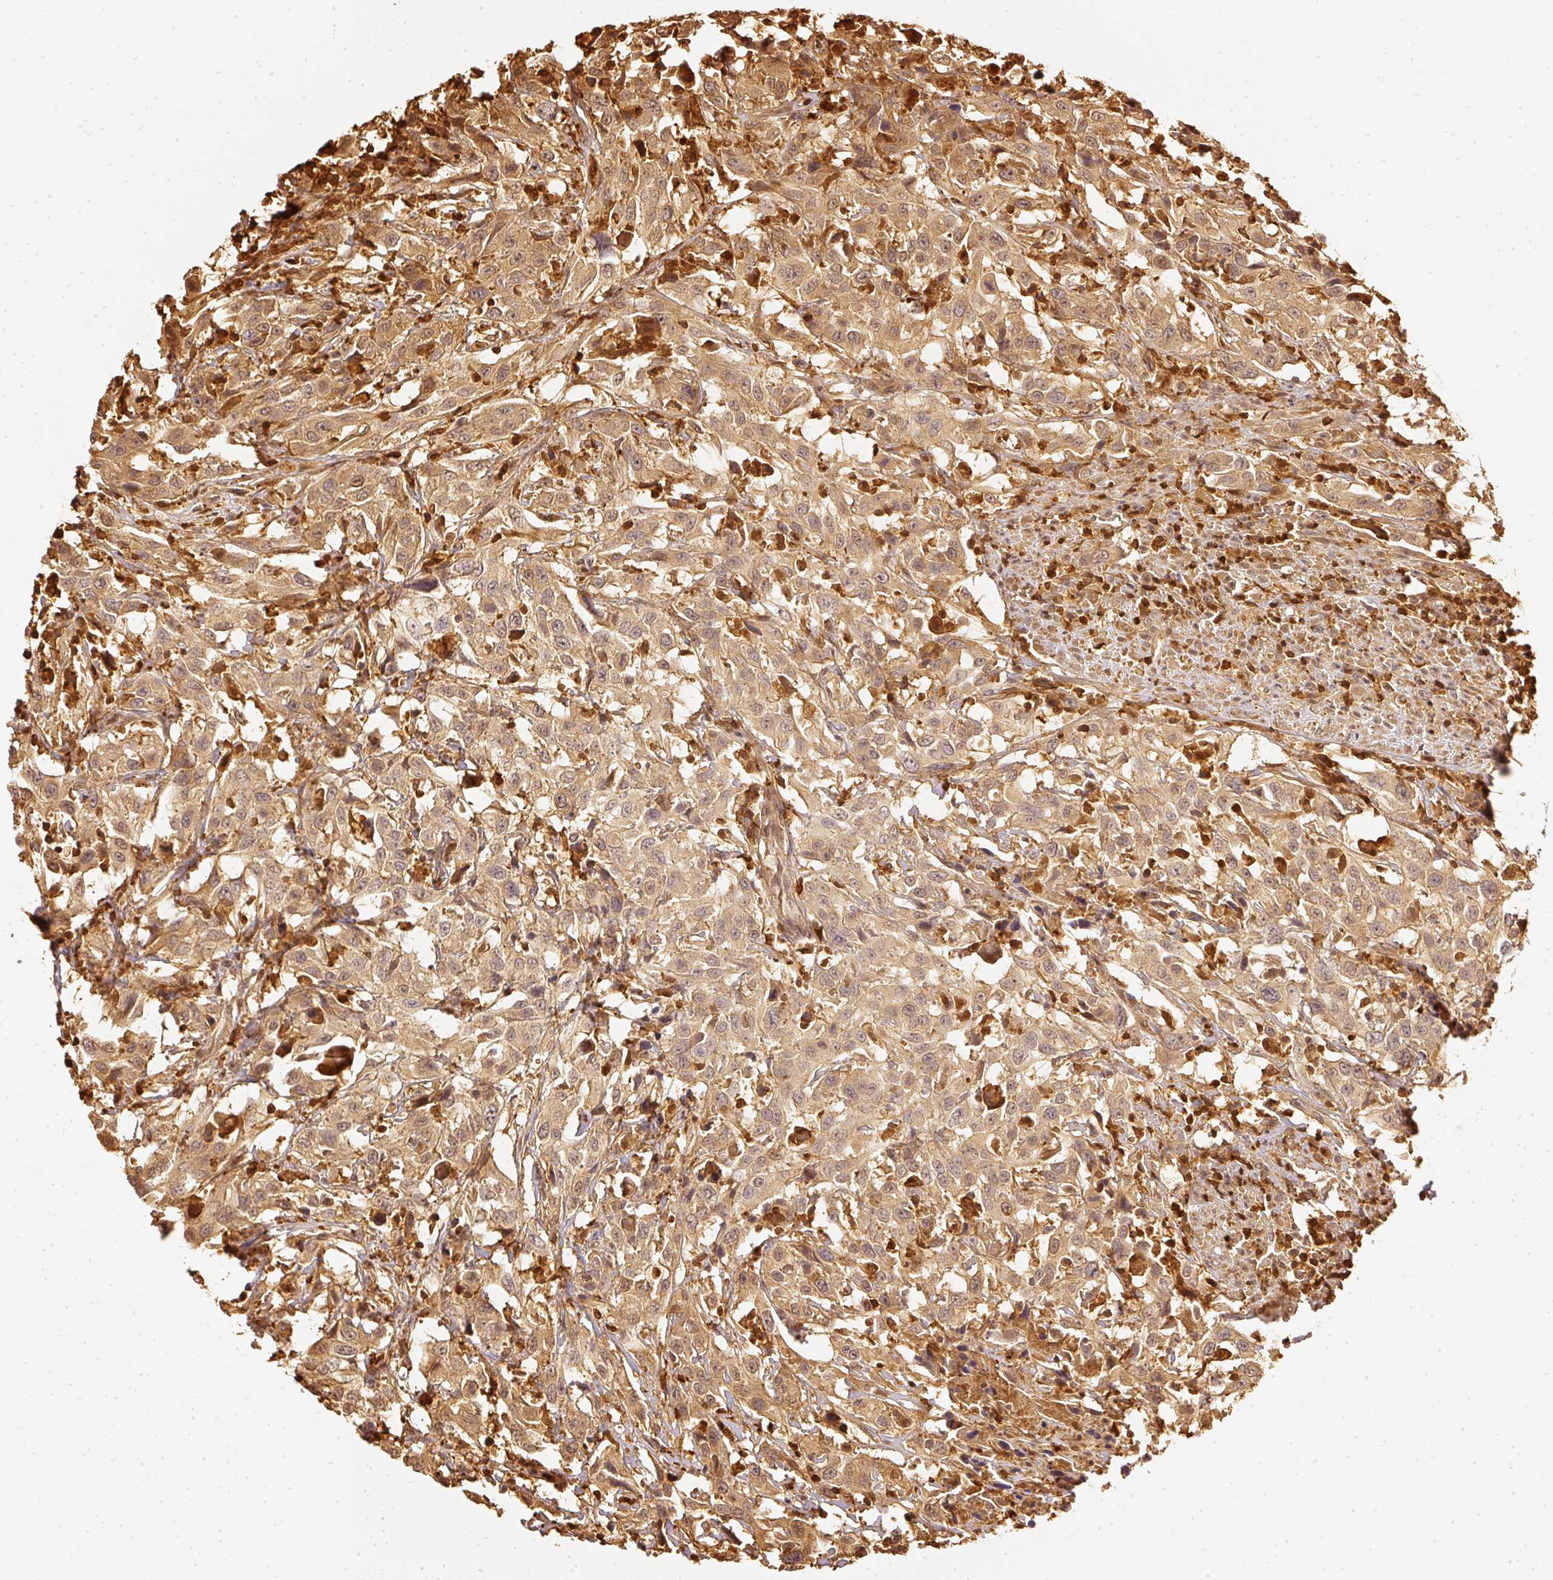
{"staining": {"intensity": "moderate", "quantity": ">75%", "location": "cytoplasmic/membranous,nuclear"}, "tissue": "urothelial cancer", "cell_type": "Tumor cells", "image_type": "cancer", "snomed": [{"axis": "morphology", "description": "Urothelial carcinoma, High grade"}, {"axis": "topography", "description": "Urinary bladder"}], "caption": "Immunohistochemistry (IHC) (DAB (3,3'-diaminobenzidine)) staining of urothelial cancer displays moderate cytoplasmic/membranous and nuclear protein staining in approximately >75% of tumor cells.", "gene": "PFN1", "patient": {"sex": "male", "age": 61}}